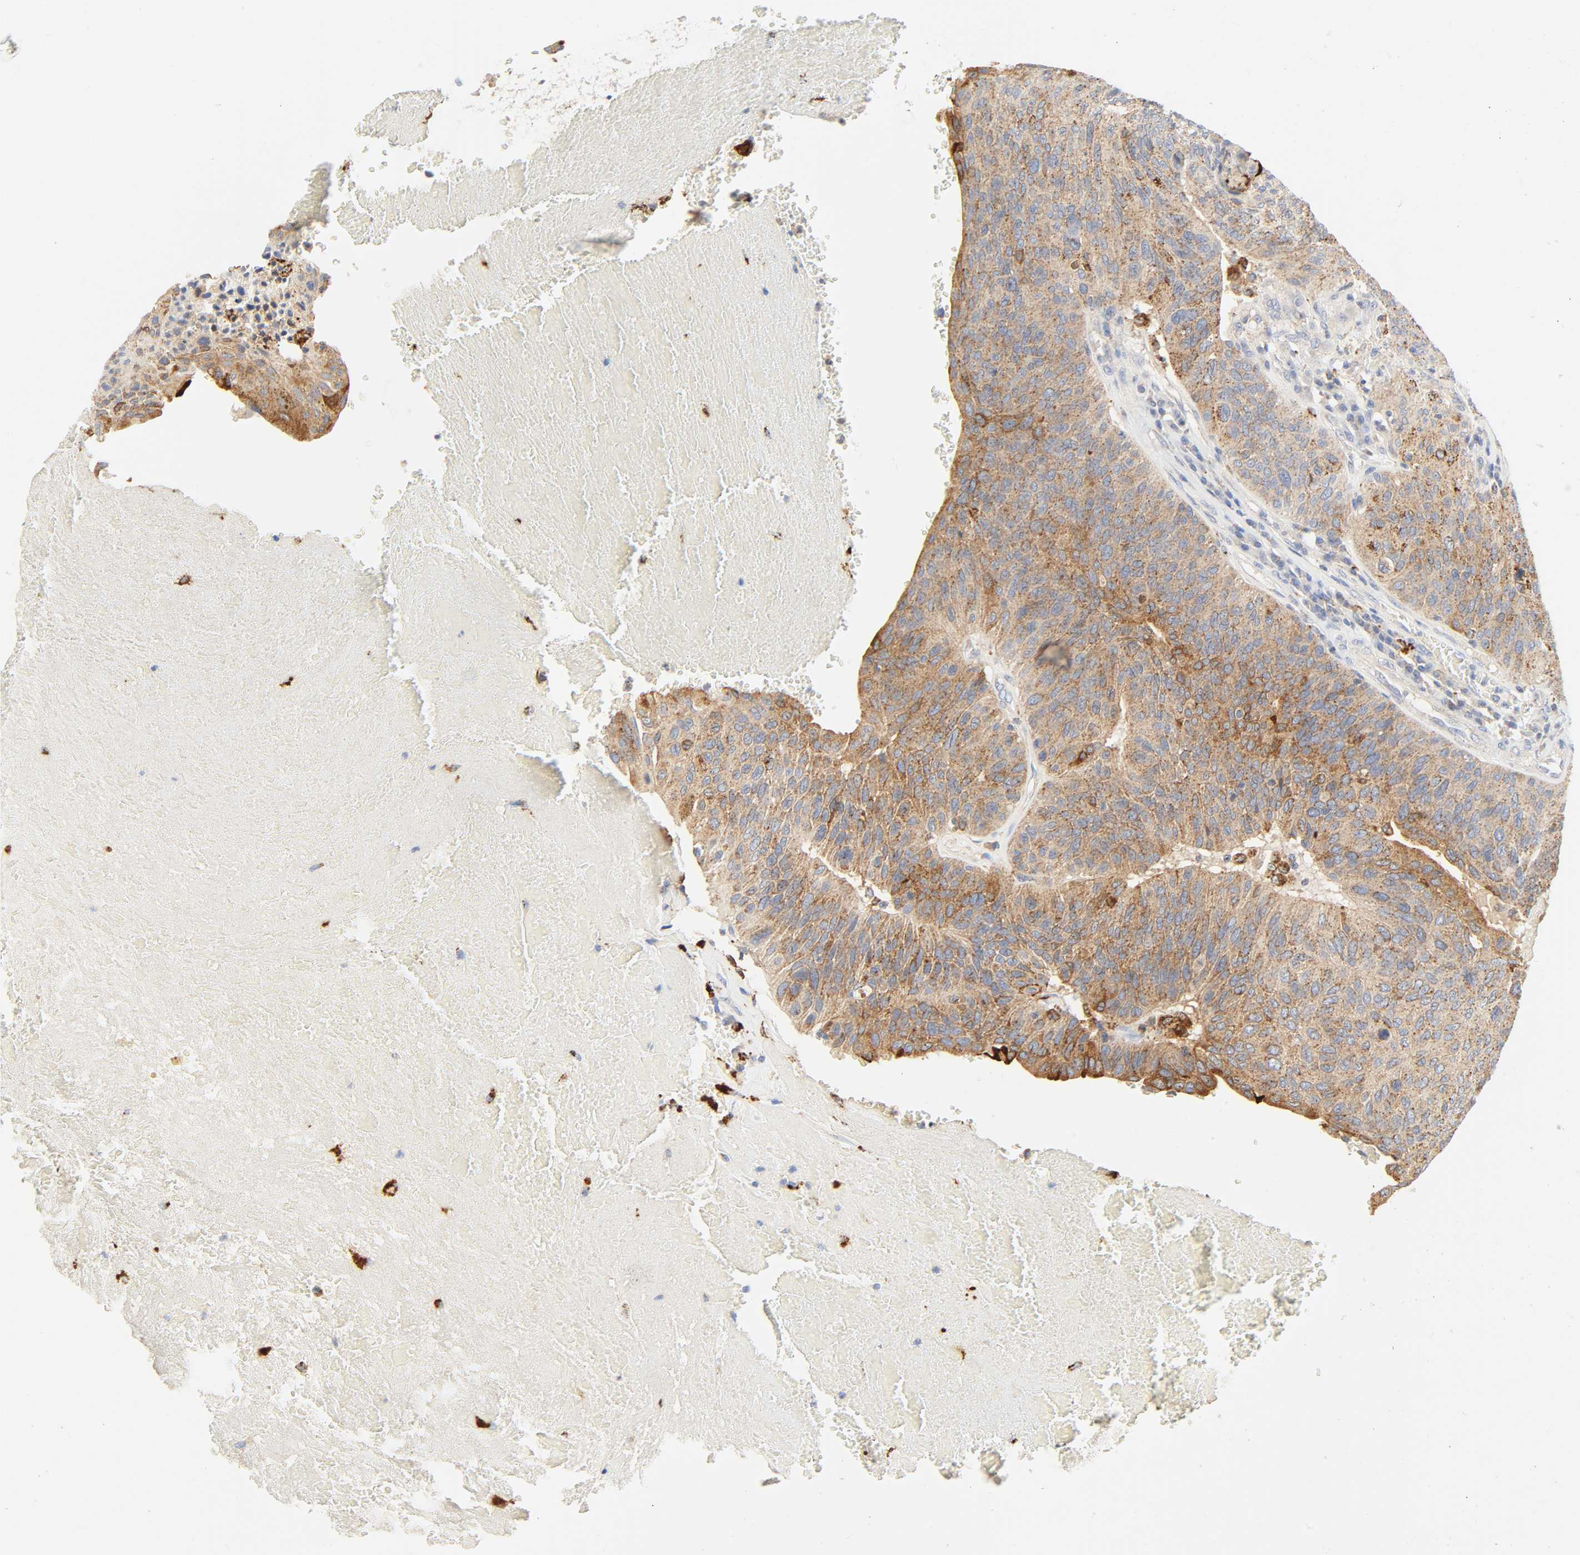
{"staining": {"intensity": "strong", "quantity": ">75%", "location": "cytoplasmic/membranous"}, "tissue": "urothelial cancer", "cell_type": "Tumor cells", "image_type": "cancer", "snomed": [{"axis": "morphology", "description": "Urothelial carcinoma, High grade"}, {"axis": "topography", "description": "Urinary bladder"}], "caption": "Urothelial cancer was stained to show a protein in brown. There is high levels of strong cytoplasmic/membranous expression in about >75% of tumor cells.", "gene": "CAMK2A", "patient": {"sex": "male", "age": 66}}